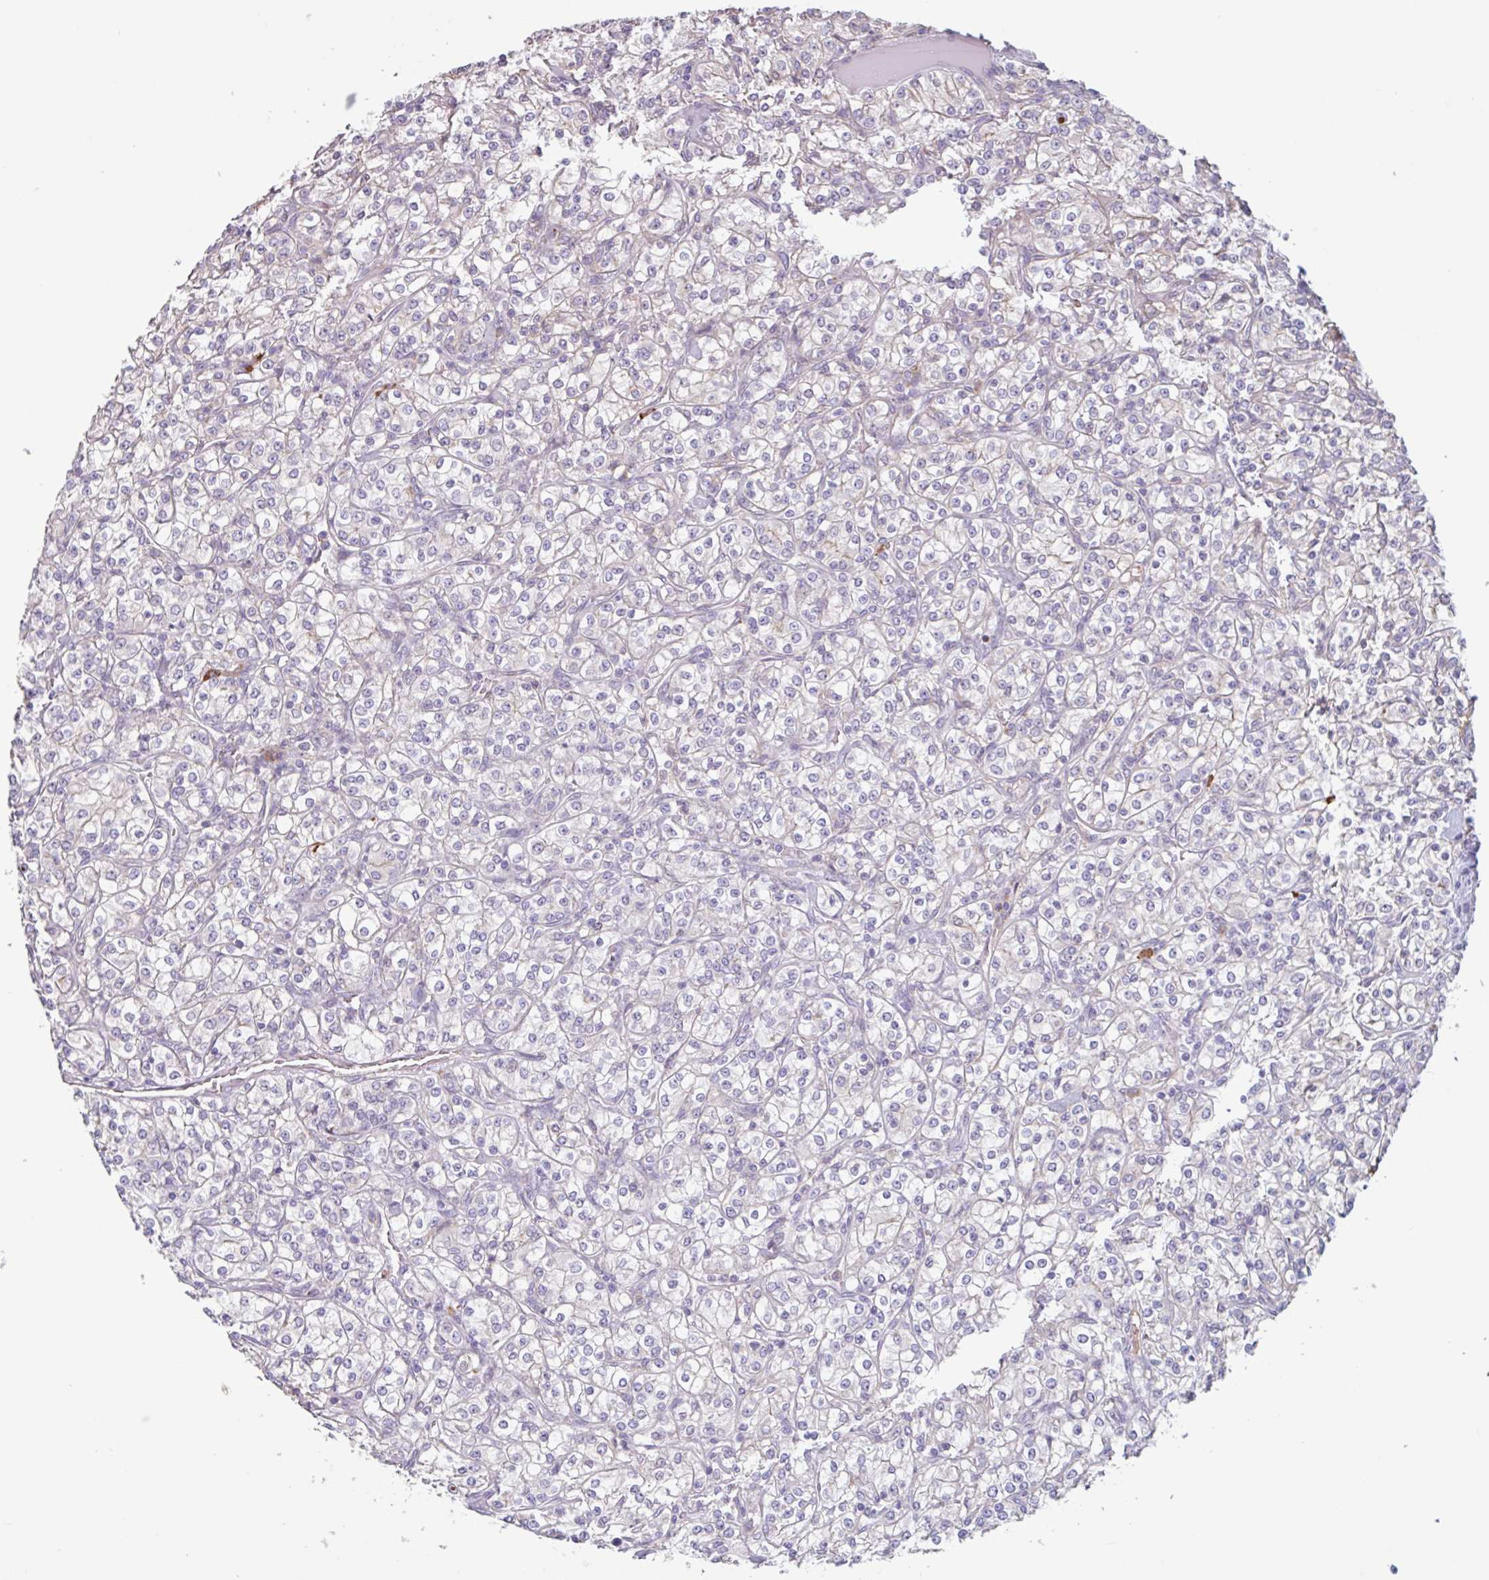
{"staining": {"intensity": "weak", "quantity": "<25%", "location": "cytoplasmic/membranous"}, "tissue": "renal cancer", "cell_type": "Tumor cells", "image_type": "cancer", "snomed": [{"axis": "morphology", "description": "Adenocarcinoma, NOS"}, {"axis": "topography", "description": "Kidney"}], "caption": "Immunohistochemical staining of renal cancer displays no significant staining in tumor cells.", "gene": "TAF1D", "patient": {"sex": "male", "age": 77}}